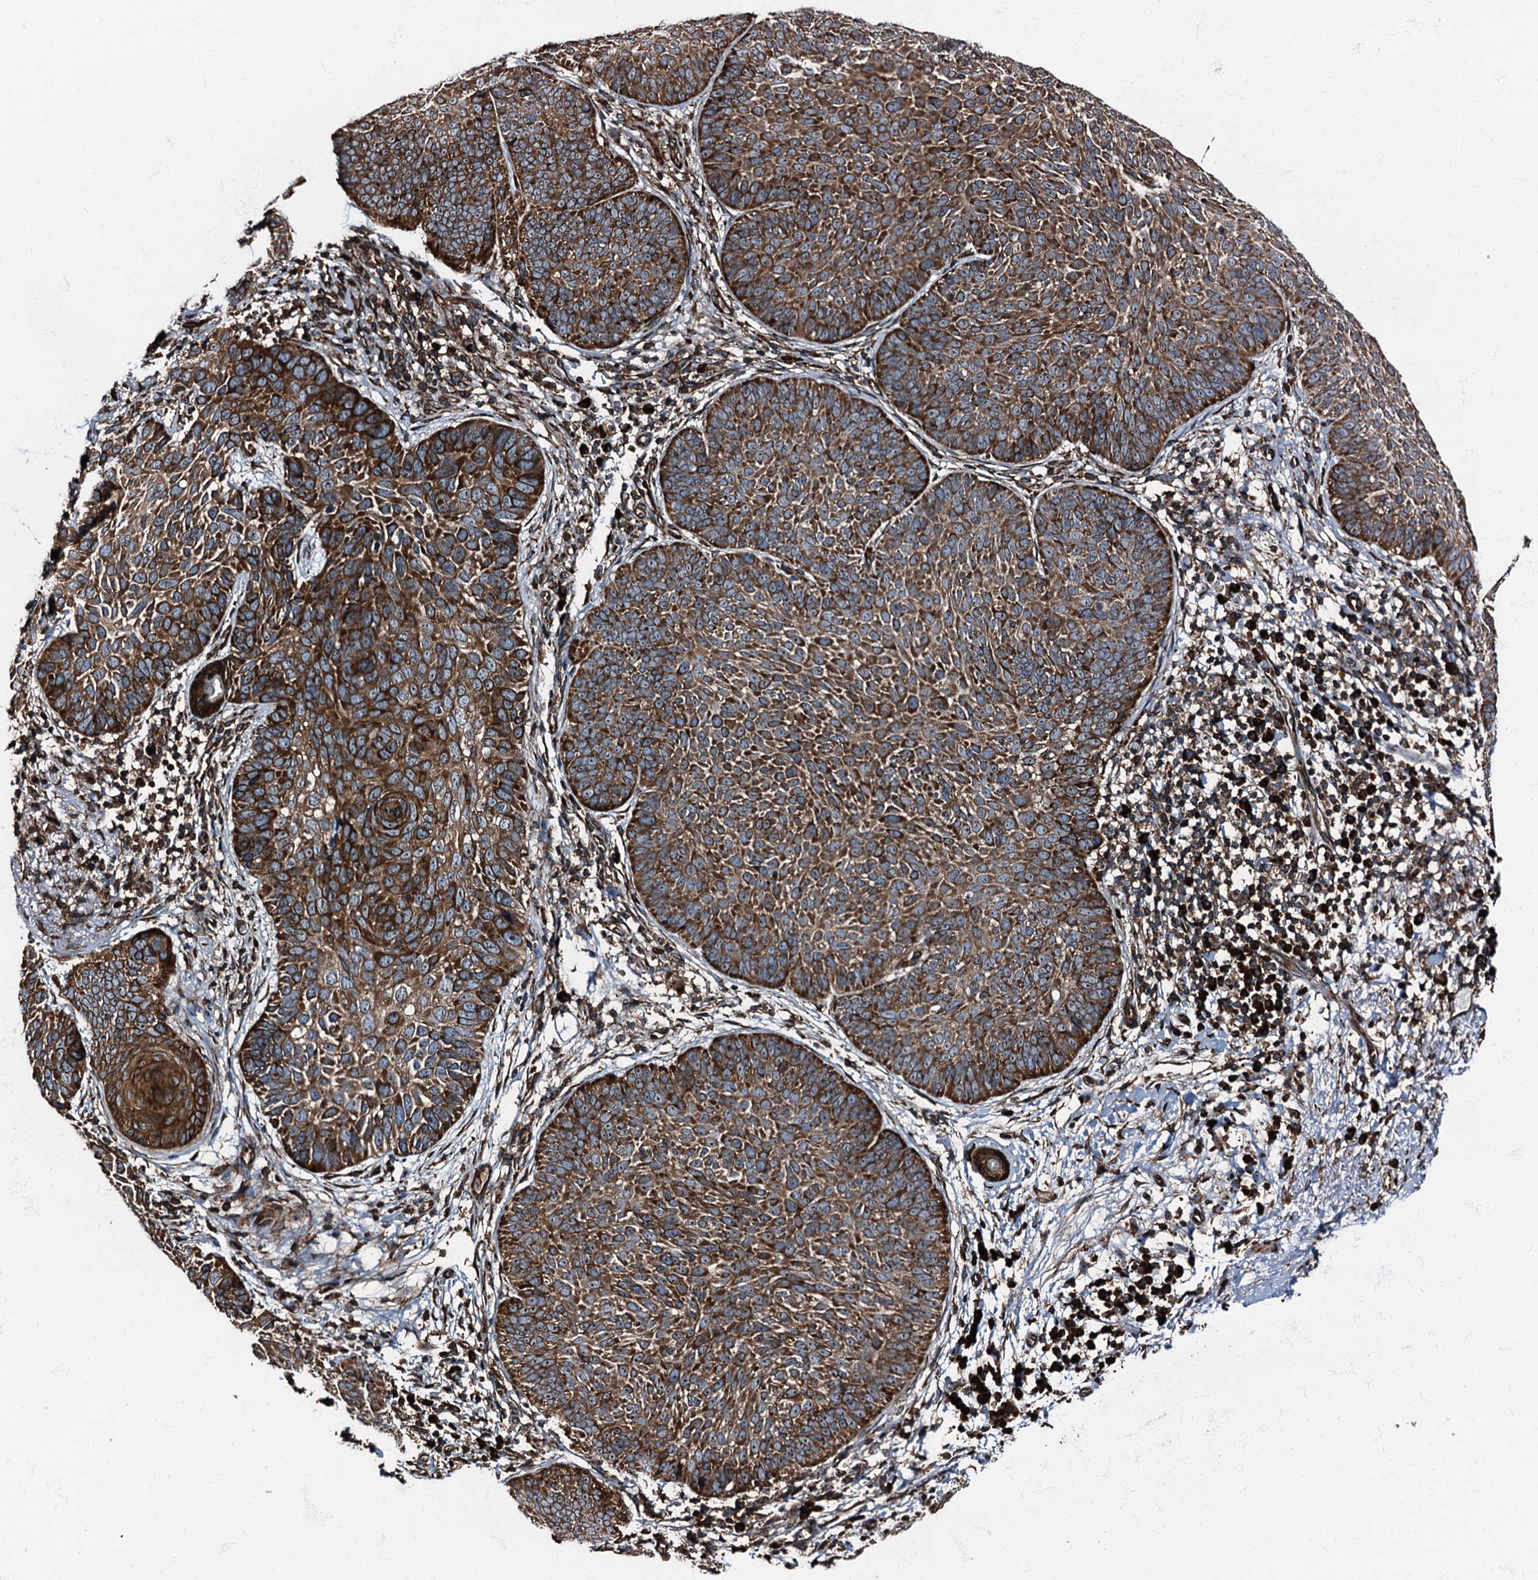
{"staining": {"intensity": "strong", "quantity": ">75%", "location": "cytoplasmic/membranous"}, "tissue": "skin cancer", "cell_type": "Tumor cells", "image_type": "cancer", "snomed": [{"axis": "morphology", "description": "Basal cell carcinoma"}, {"axis": "topography", "description": "Skin"}], "caption": "Immunohistochemical staining of skin basal cell carcinoma shows high levels of strong cytoplasmic/membranous expression in about >75% of tumor cells. (Brightfield microscopy of DAB IHC at high magnification).", "gene": "ATP2C1", "patient": {"sex": "male", "age": 85}}